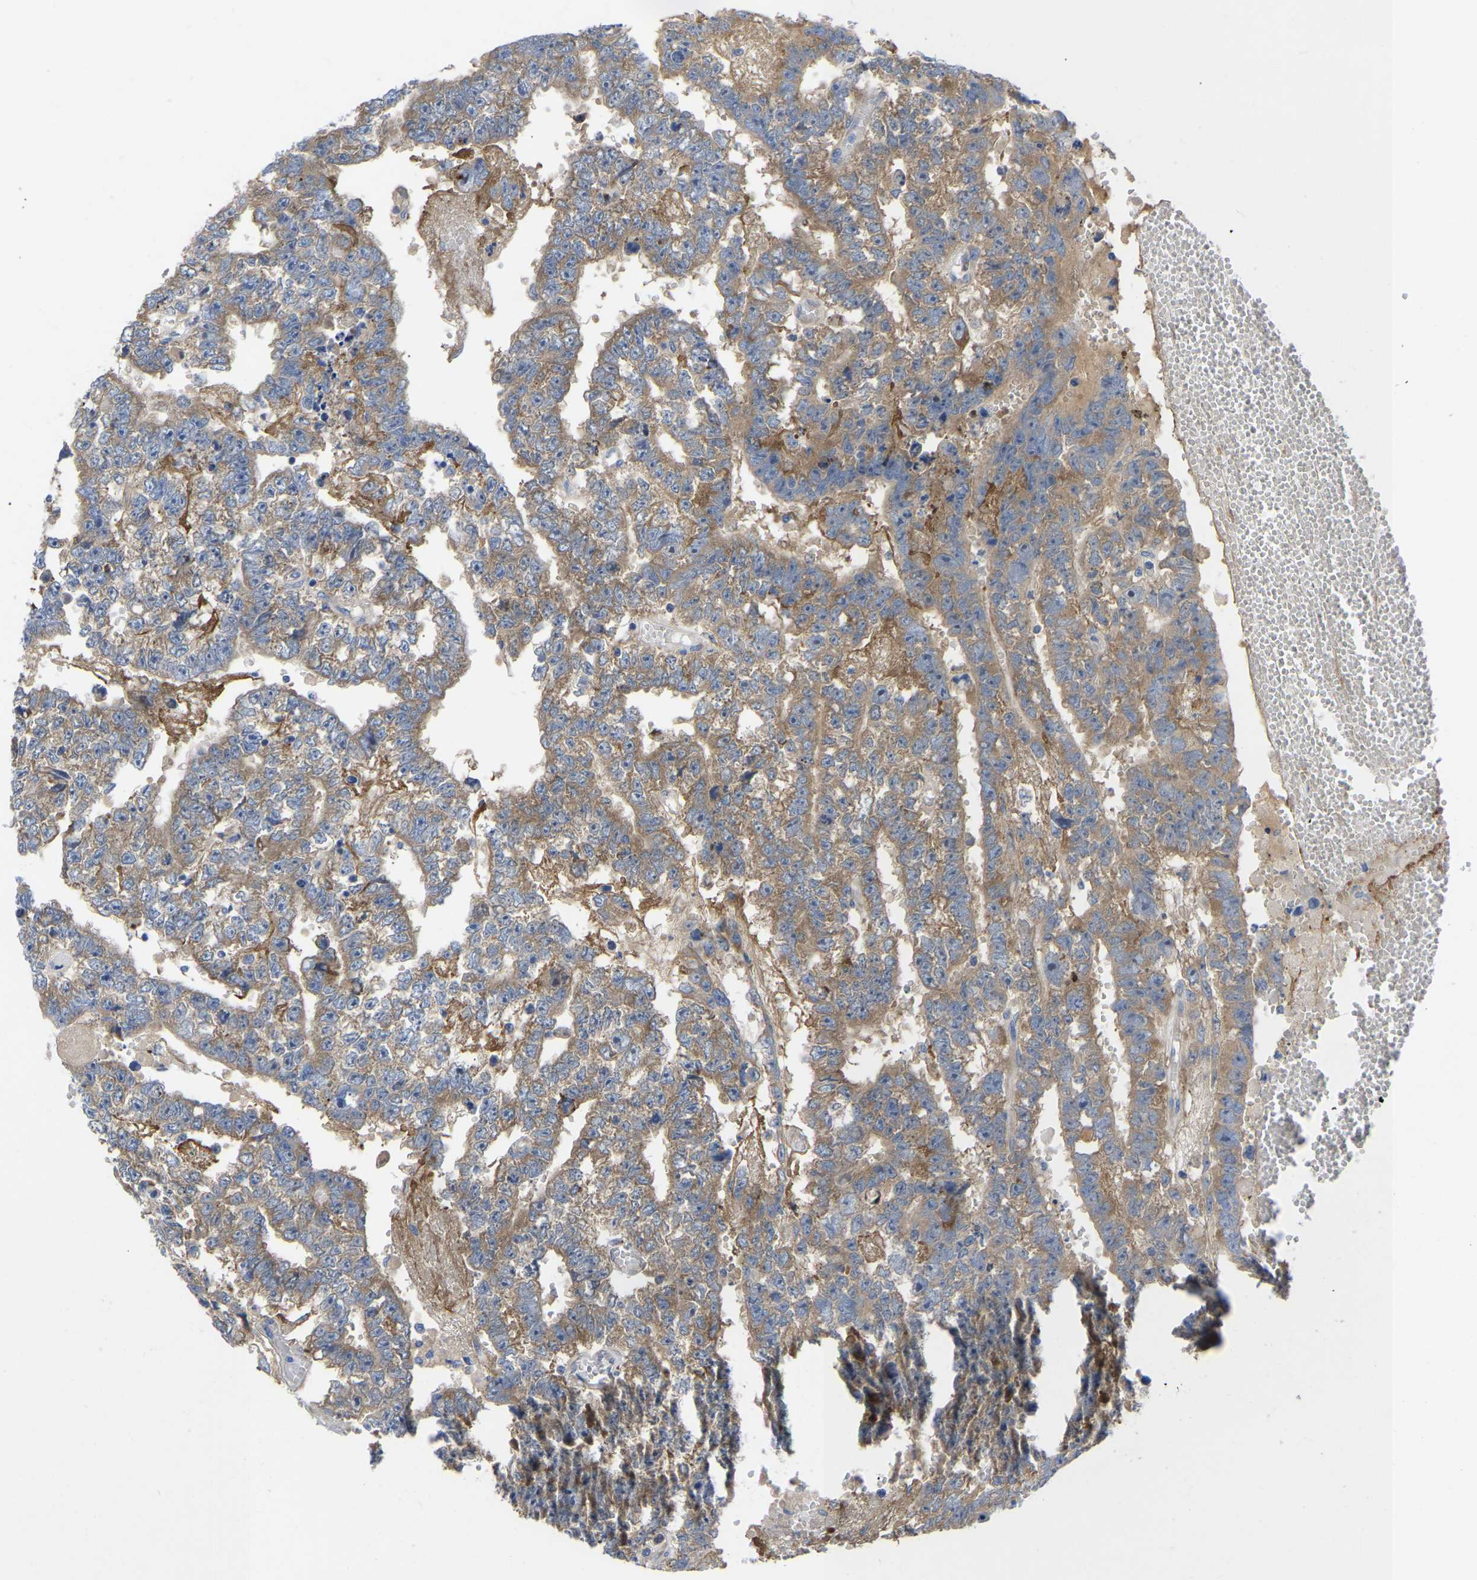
{"staining": {"intensity": "moderate", "quantity": ">75%", "location": "cytoplasmic/membranous"}, "tissue": "testis cancer", "cell_type": "Tumor cells", "image_type": "cancer", "snomed": [{"axis": "morphology", "description": "Carcinoma, Embryonal, NOS"}, {"axis": "topography", "description": "Testis"}], "caption": "Protein staining of embryonal carcinoma (testis) tissue exhibits moderate cytoplasmic/membranous staining in approximately >75% of tumor cells.", "gene": "ABCA10", "patient": {"sex": "male", "age": 25}}